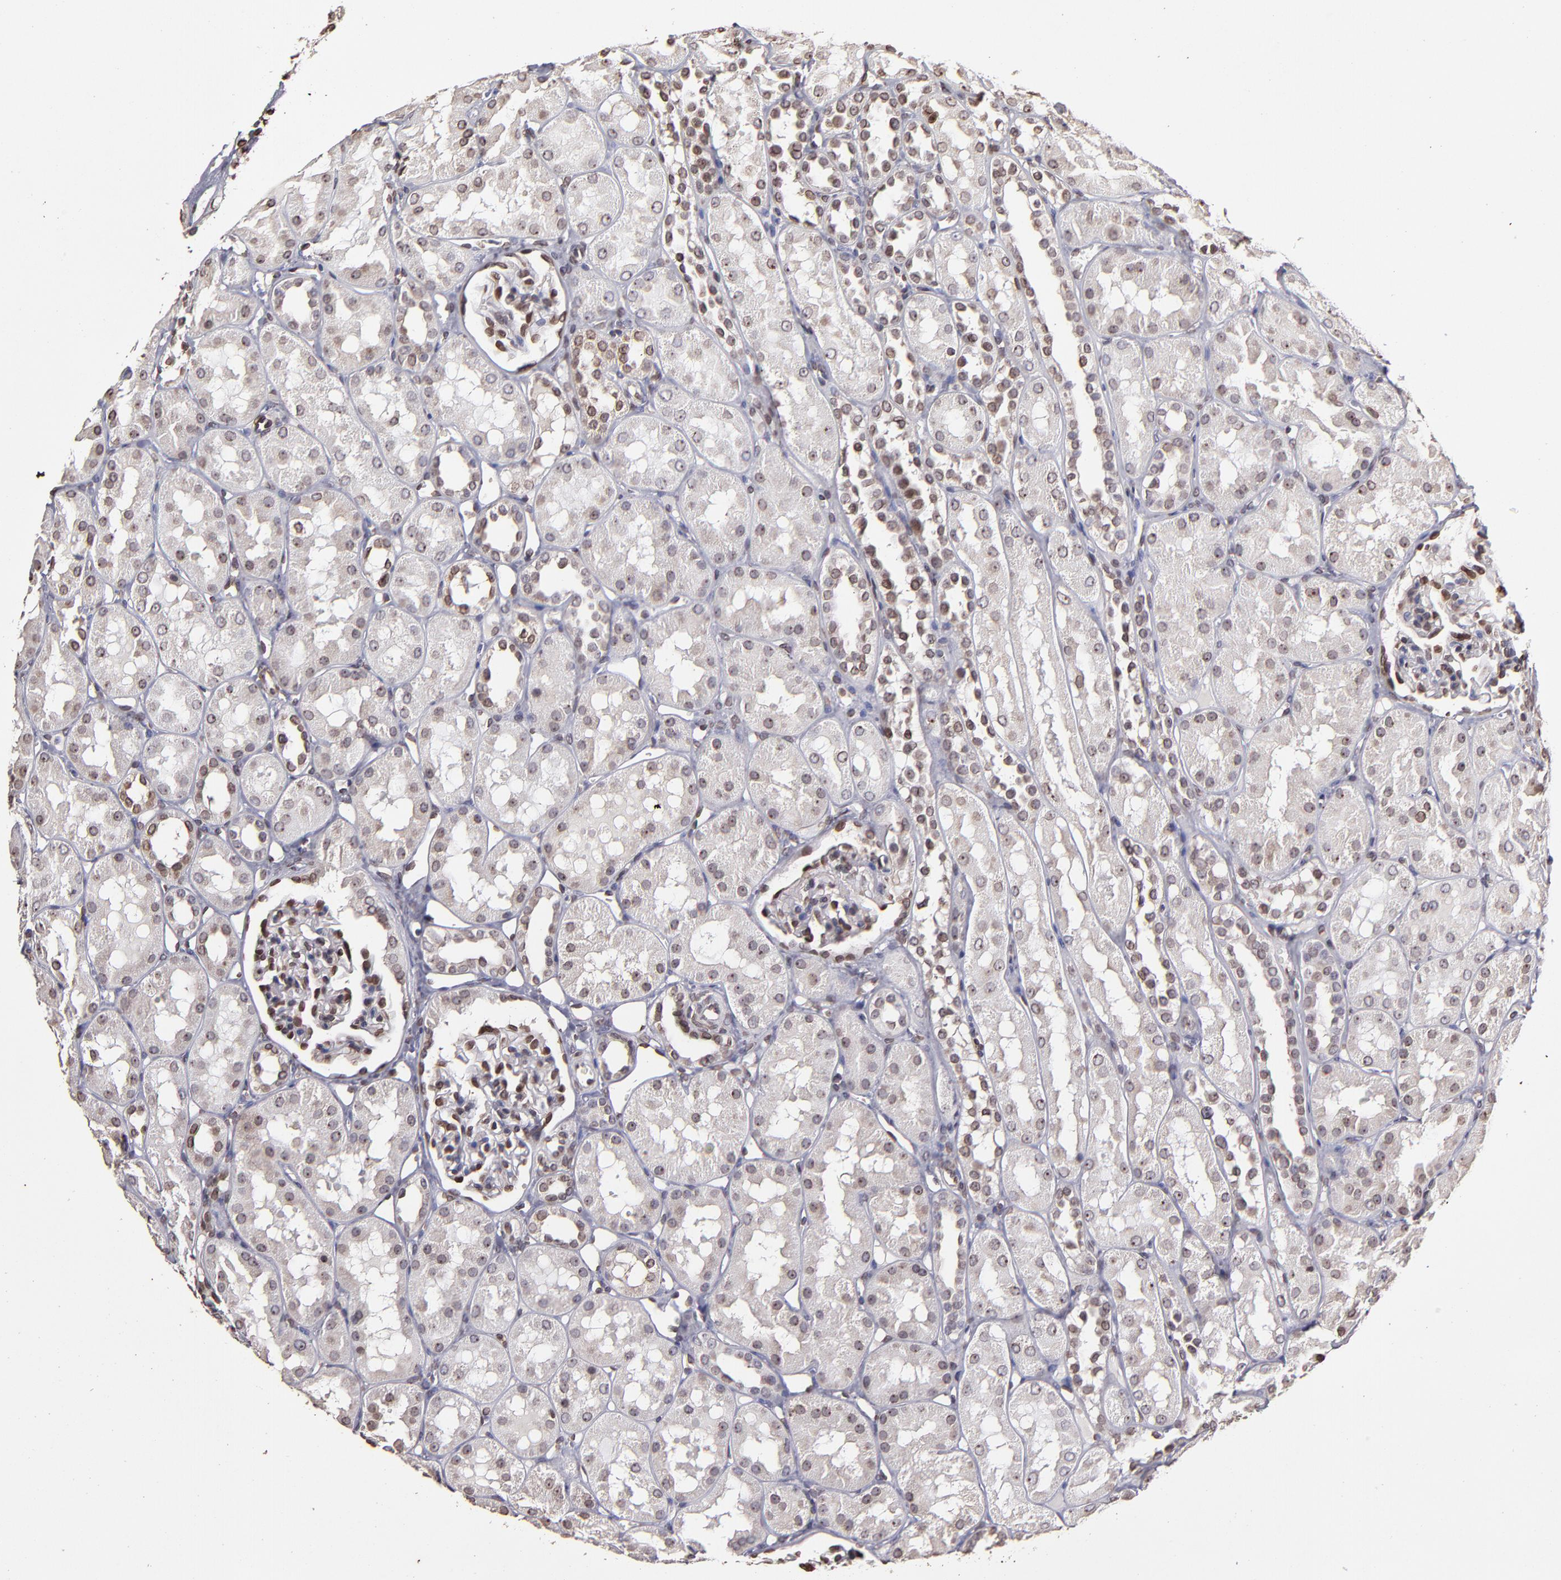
{"staining": {"intensity": "moderate", "quantity": ">75%", "location": "cytoplasmic/membranous,nuclear"}, "tissue": "kidney", "cell_type": "Cells in glomeruli", "image_type": "normal", "snomed": [{"axis": "morphology", "description": "Normal tissue, NOS"}, {"axis": "topography", "description": "Kidney"}], "caption": "Immunohistochemistry micrograph of benign kidney stained for a protein (brown), which exhibits medium levels of moderate cytoplasmic/membranous,nuclear positivity in approximately >75% of cells in glomeruli.", "gene": "PUM3", "patient": {"sex": "male", "age": 16}}